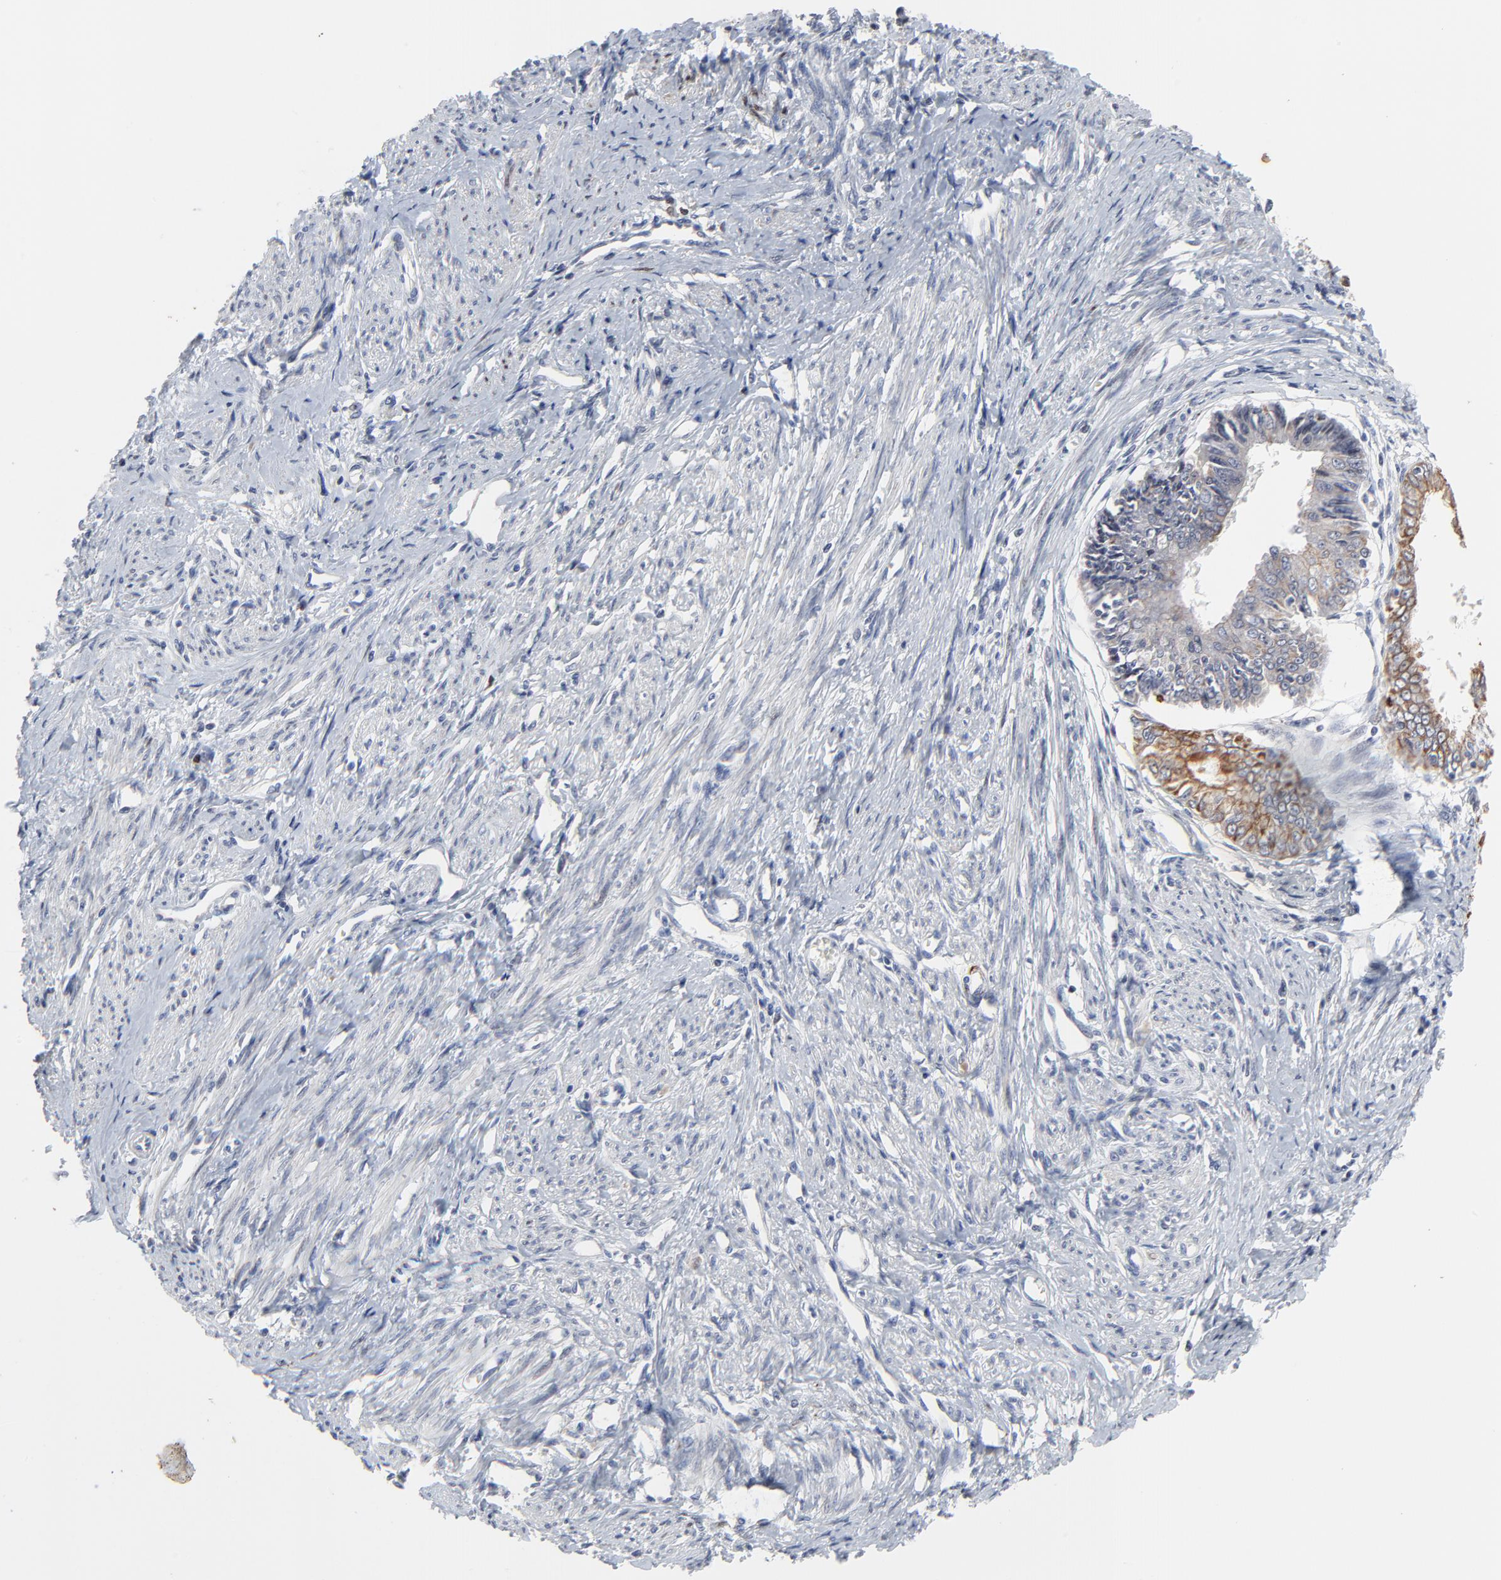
{"staining": {"intensity": "strong", "quantity": "25%-75%", "location": "cytoplasmic/membranous"}, "tissue": "endometrial cancer", "cell_type": "Tumor cells", "image_type": "cancer", "snomed": [{"axis": "morphology", "description": "Adenocarcinoma, NOS"}, {"axis": "topography", "description": "Endometrium"}], "caption": "A photomicrograph of endometrial adenocarcinoma stained for a protein exhibits strong cytoplasmic/membranous brown staining in tumor cells.", "gene": "LNX1", "patient": {"sex": "female", "age": 76}}